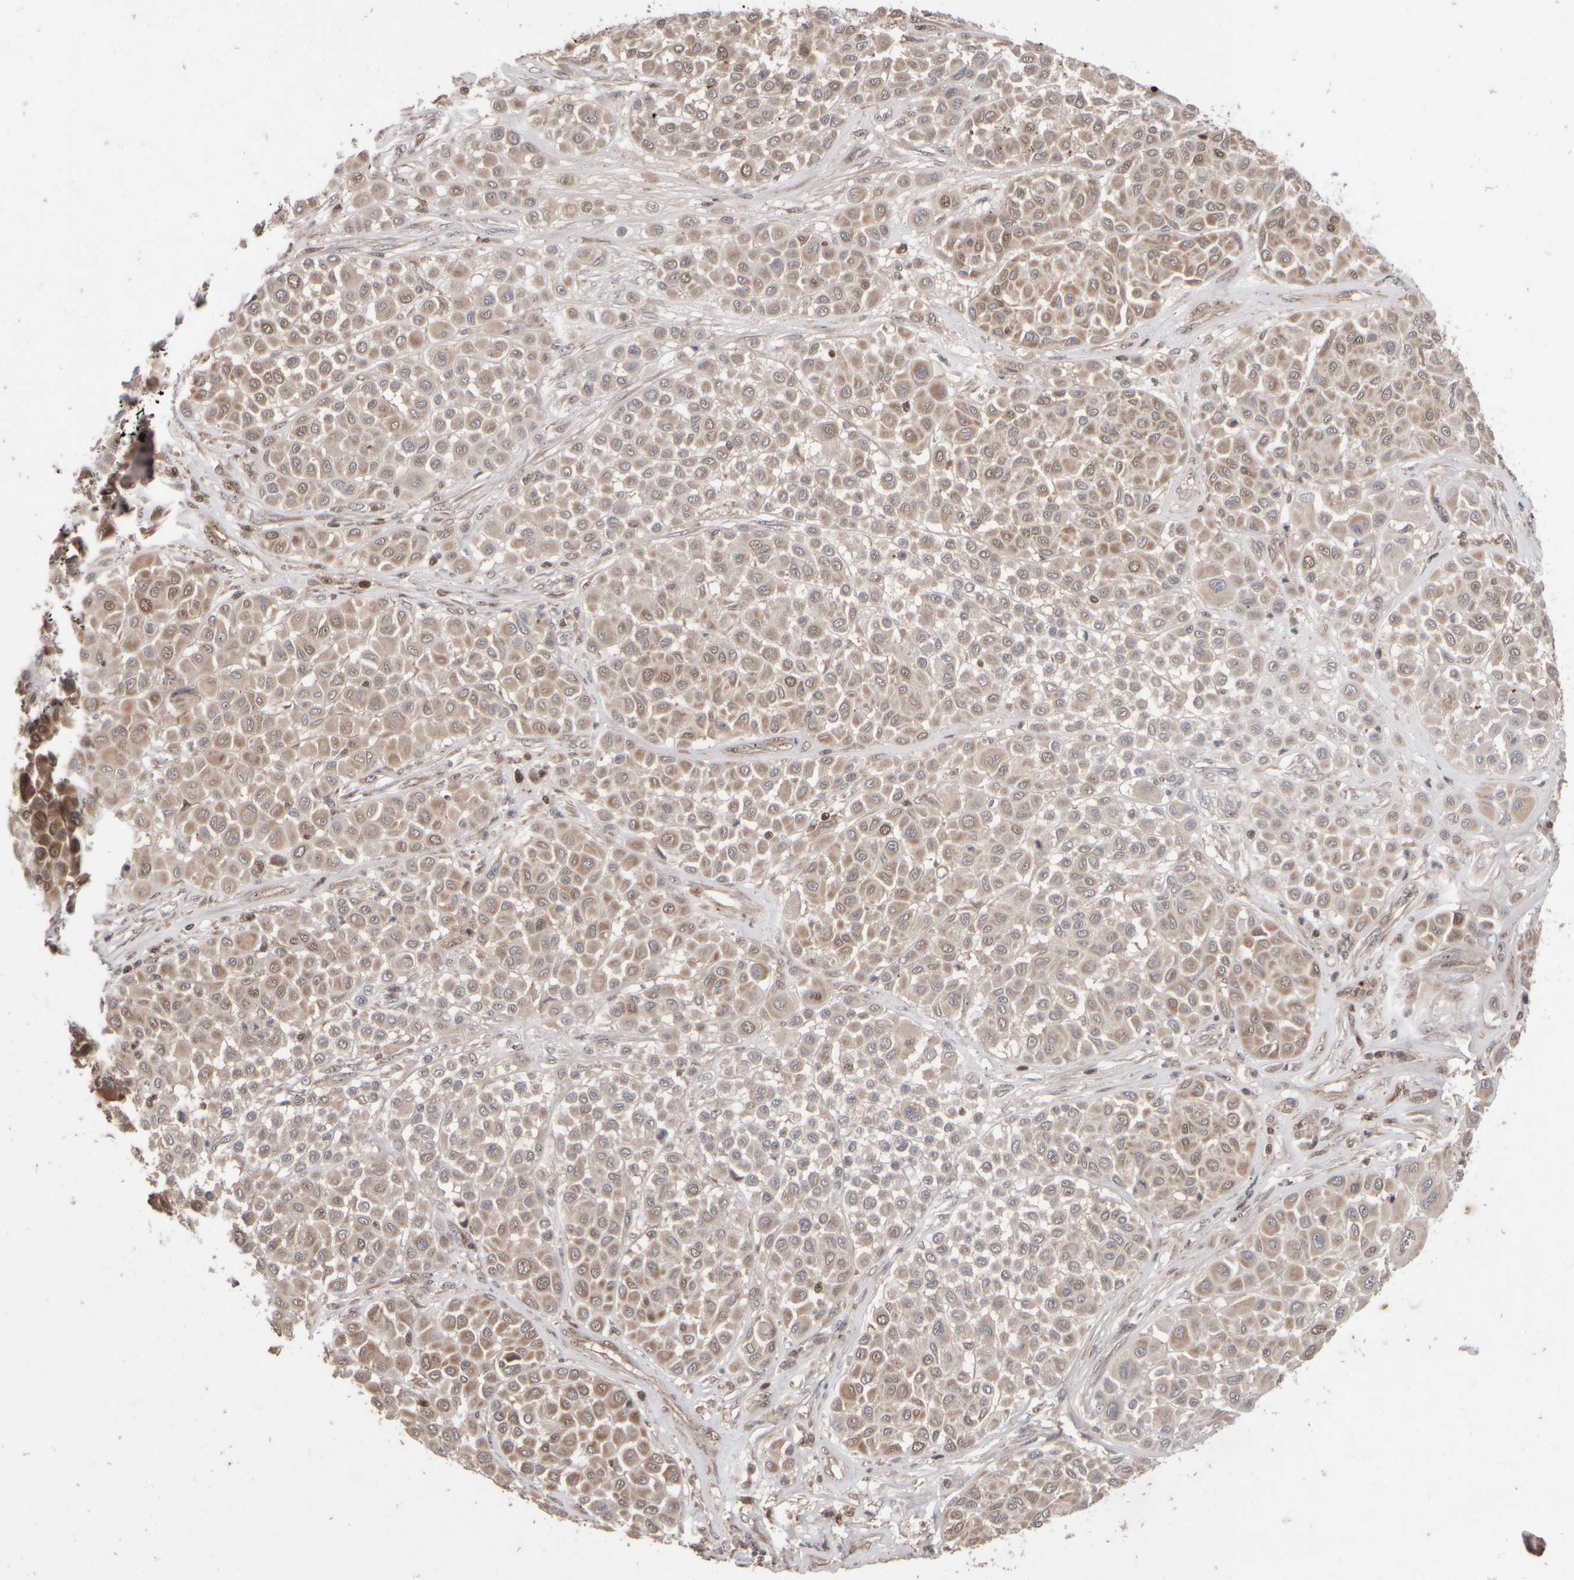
{"staining": {"intensity": "weak", "quantity": ">75%", "location": "cytoplasmic/membranous"}, "tissue": "melanoma", "cell_type": "Tumor cells", "image_type": "cancer", "snomed": [{"axis": "morphology", "description": "Malignant melanoma, Metastatic site"}, {"axis": "topography", "description": "Soft tissue"}], "caption": "The histopathology image shows immunohistochemical staining of melanoma. There is weak cytoplasmic/membranous positivity is appreciated in approximately >75% of tumor cells. The protein of interest is shown in brown color, while the nuclei are stained blue.", "gene": "ABHD11", "patient": {"sex": "male", "age": 41}}